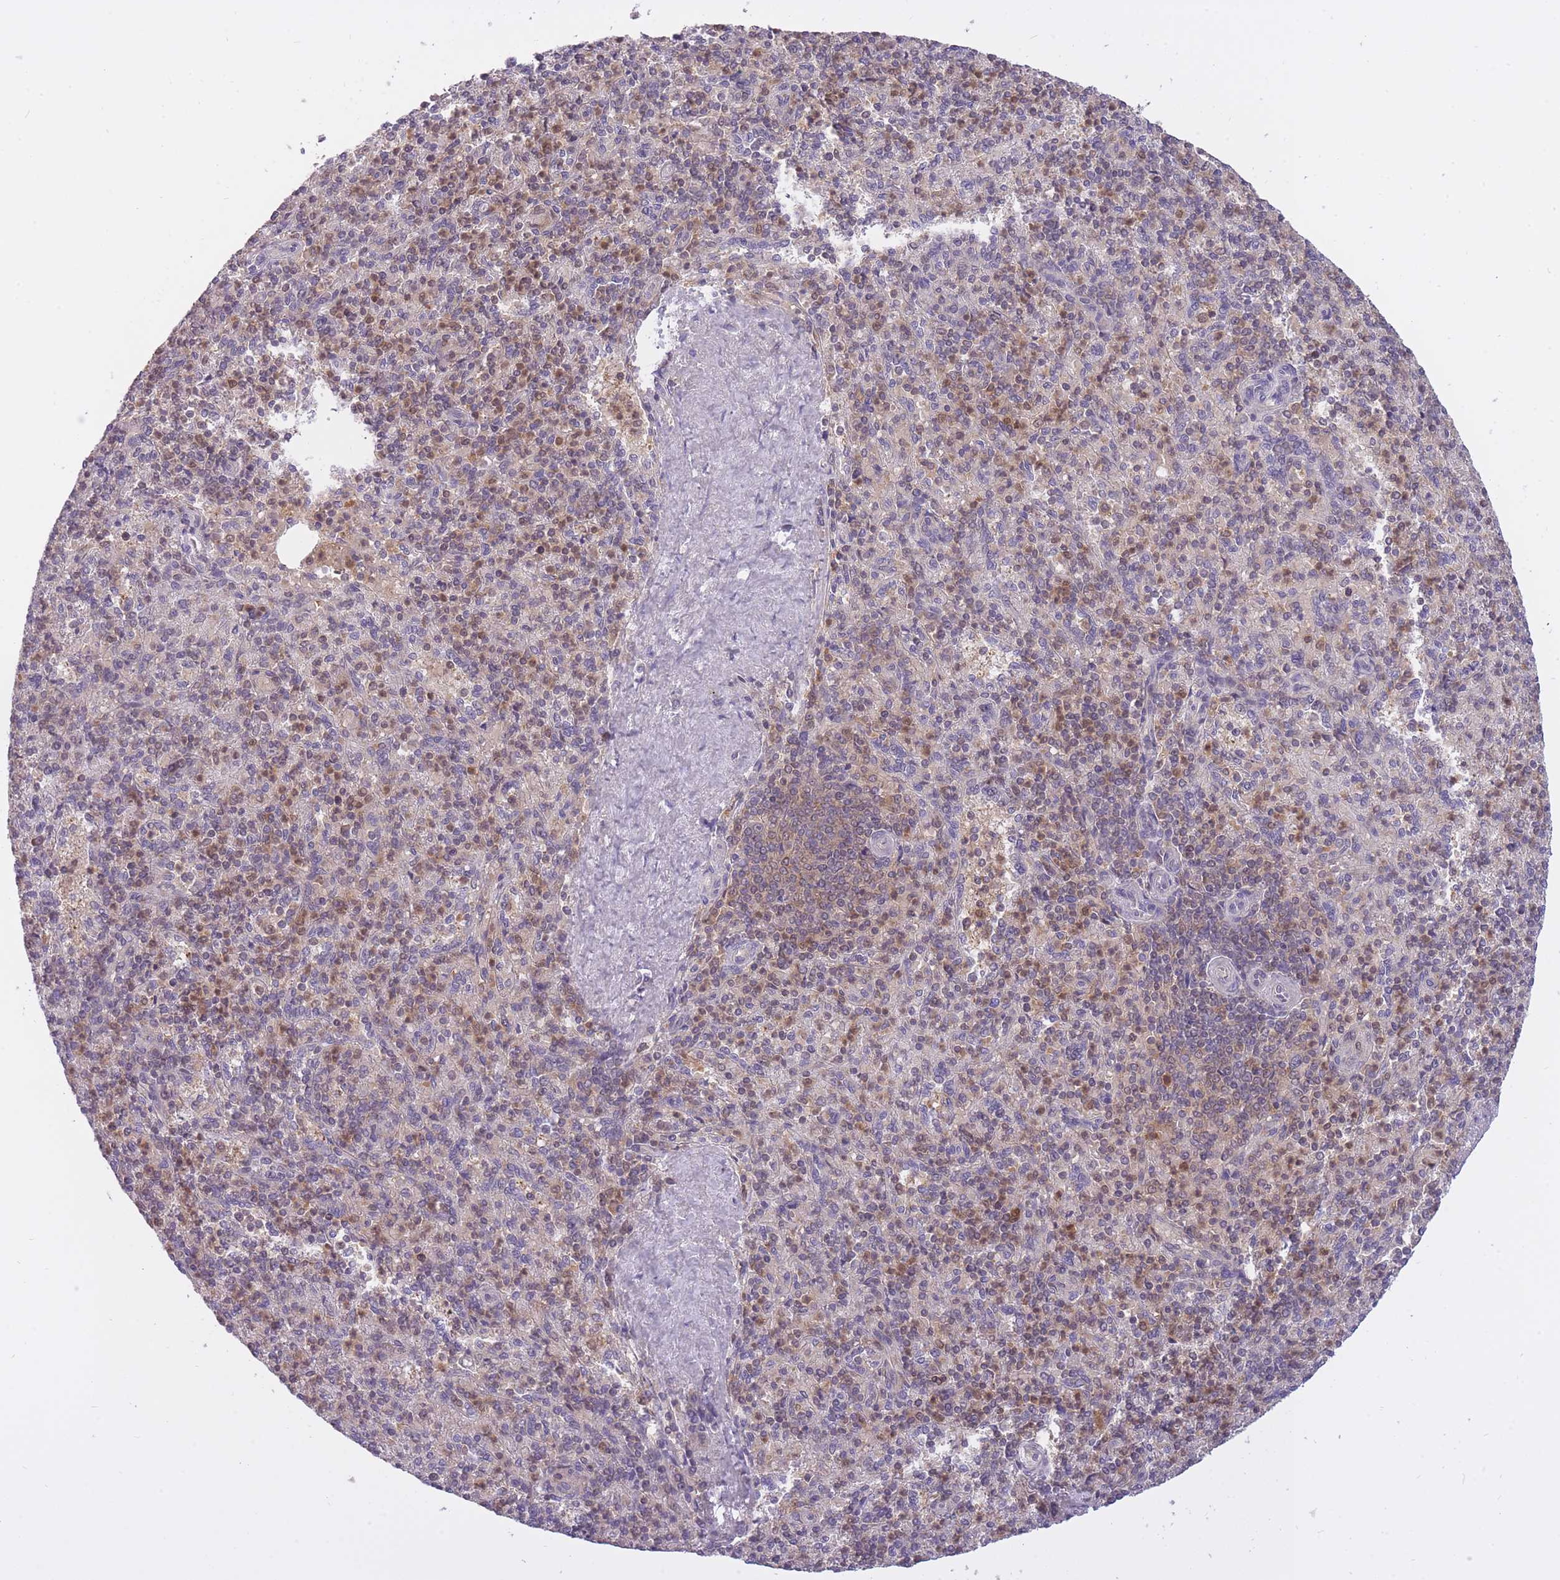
{"staining": {"intensity": "moderate", "quantity": "25%-75%", "location": "cytoplasmic/membranous,nuclear"}, "tissue": "spleen", "cell_type": "Cells in red pulp", "image_type": "normal", "snomed": [{"axis": "morphology", "description": "Normal tissue, NOS"}, {"axis": "topography", "description": "Spleen"}], "caption": "A high-resolution micrograph shows immunohistochemistry (IHC) staining of unremarkable spleen, which displays moderate cytoplasmic/membranous,nuclear positivity in about 25%-75% of cells in red pulp. (DAB (3,3'-diaminobenzidine) IHC with brightfield microscopy, high magnification).", "gene": "CXorf38", "patient": {"sex": "male", "age": 82}}